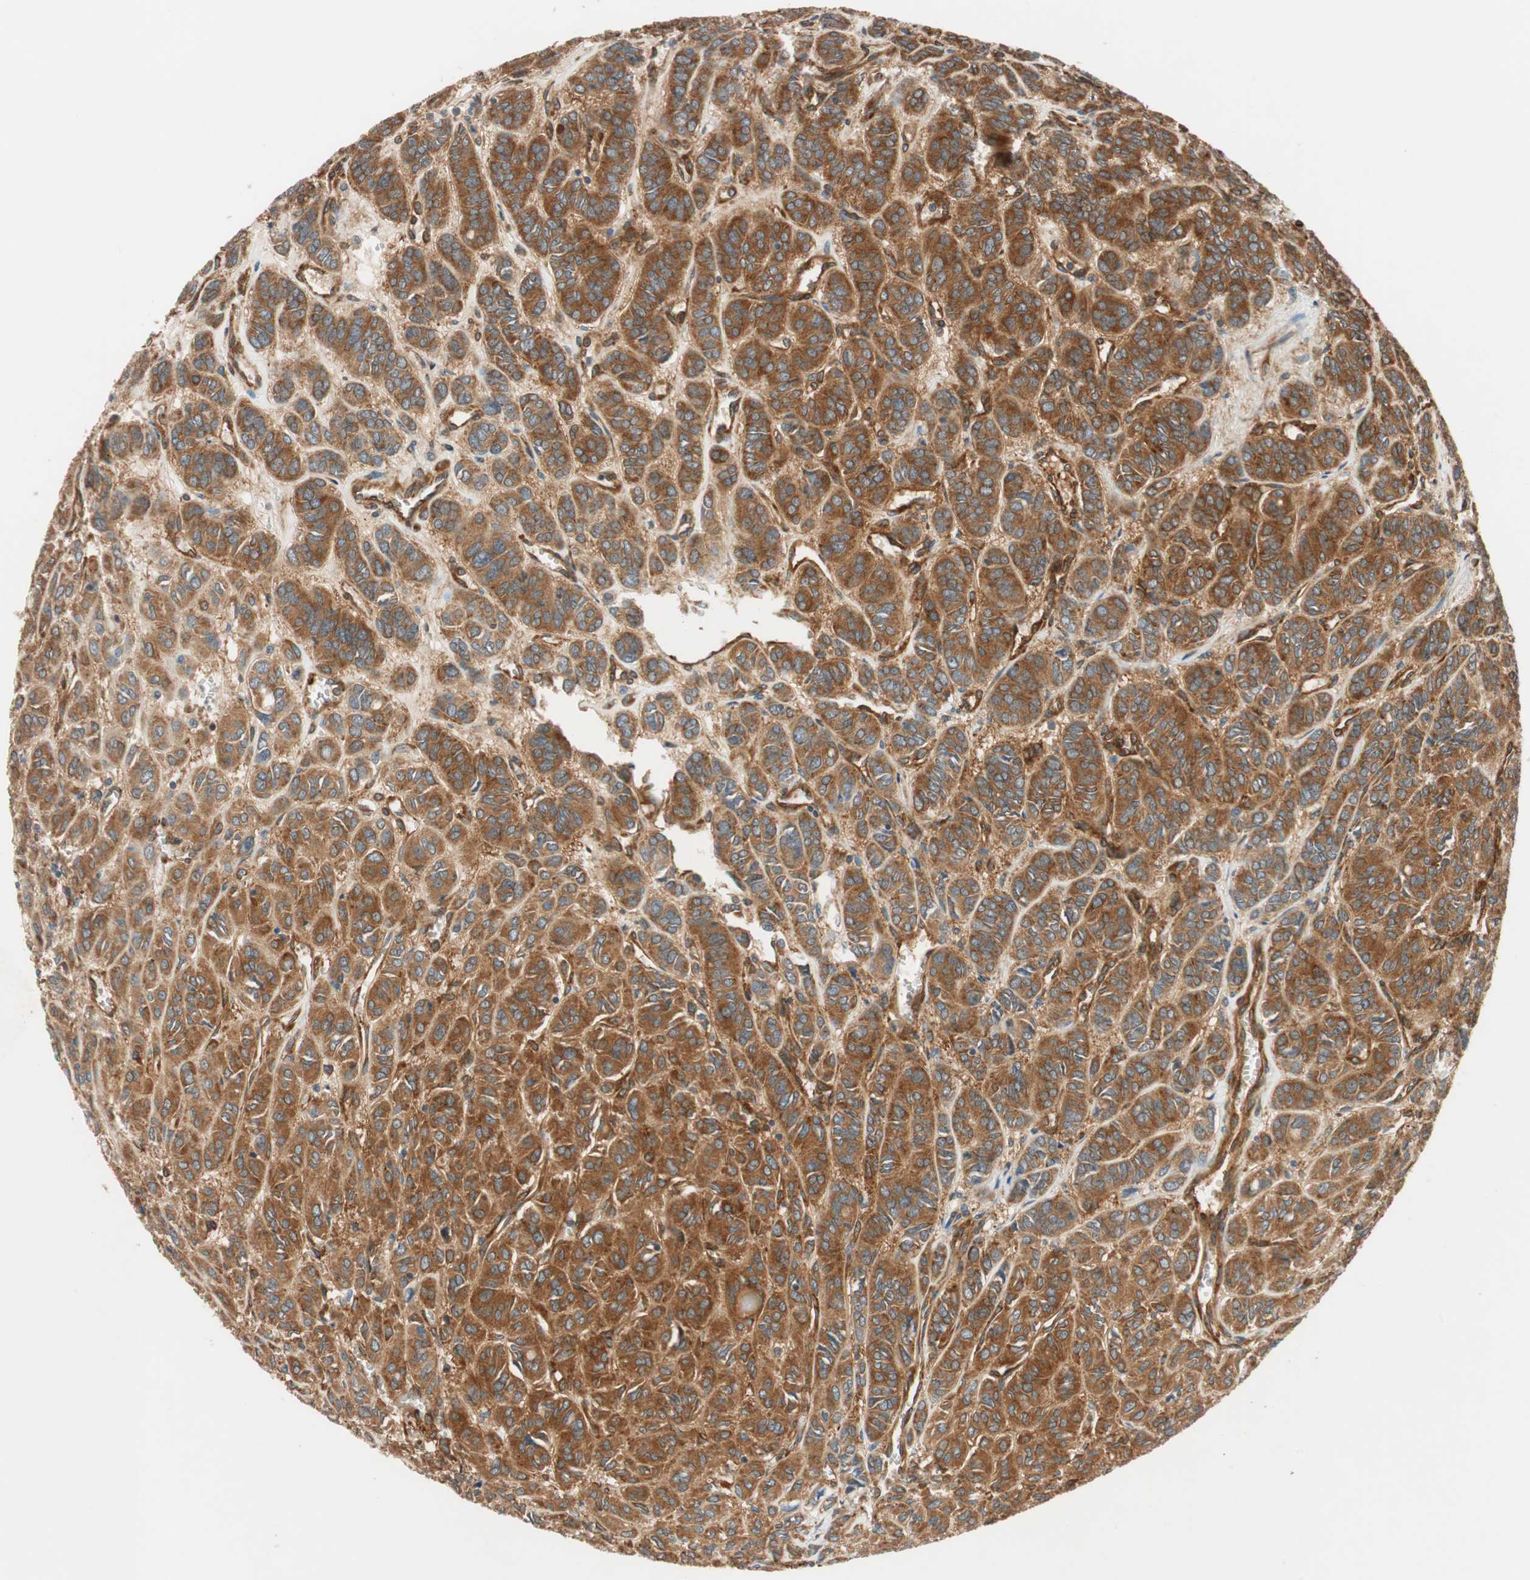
{"staining": {"intensity": "strong", "quantity": ">75%", "location": "cytoplasmic/membranous"}, "tissue": "thyroid cancer", "cell_type": "Tumor cells", "image_type": "cancer", "snomed": [{"axis": "morphology", "description": "Follicular adenoma carcinoma, NOS"}, {"axis": "topography", "description": "Thyroid gland"}], "caption": "Thyroid cancer tissue demonstrates strong cytoplasmic/membranous expression in approximately >75% of tumor cells, visualized by immunohistochemistry.", "gene": "WASL", "patient": {"sex": "female", "age": 71}}